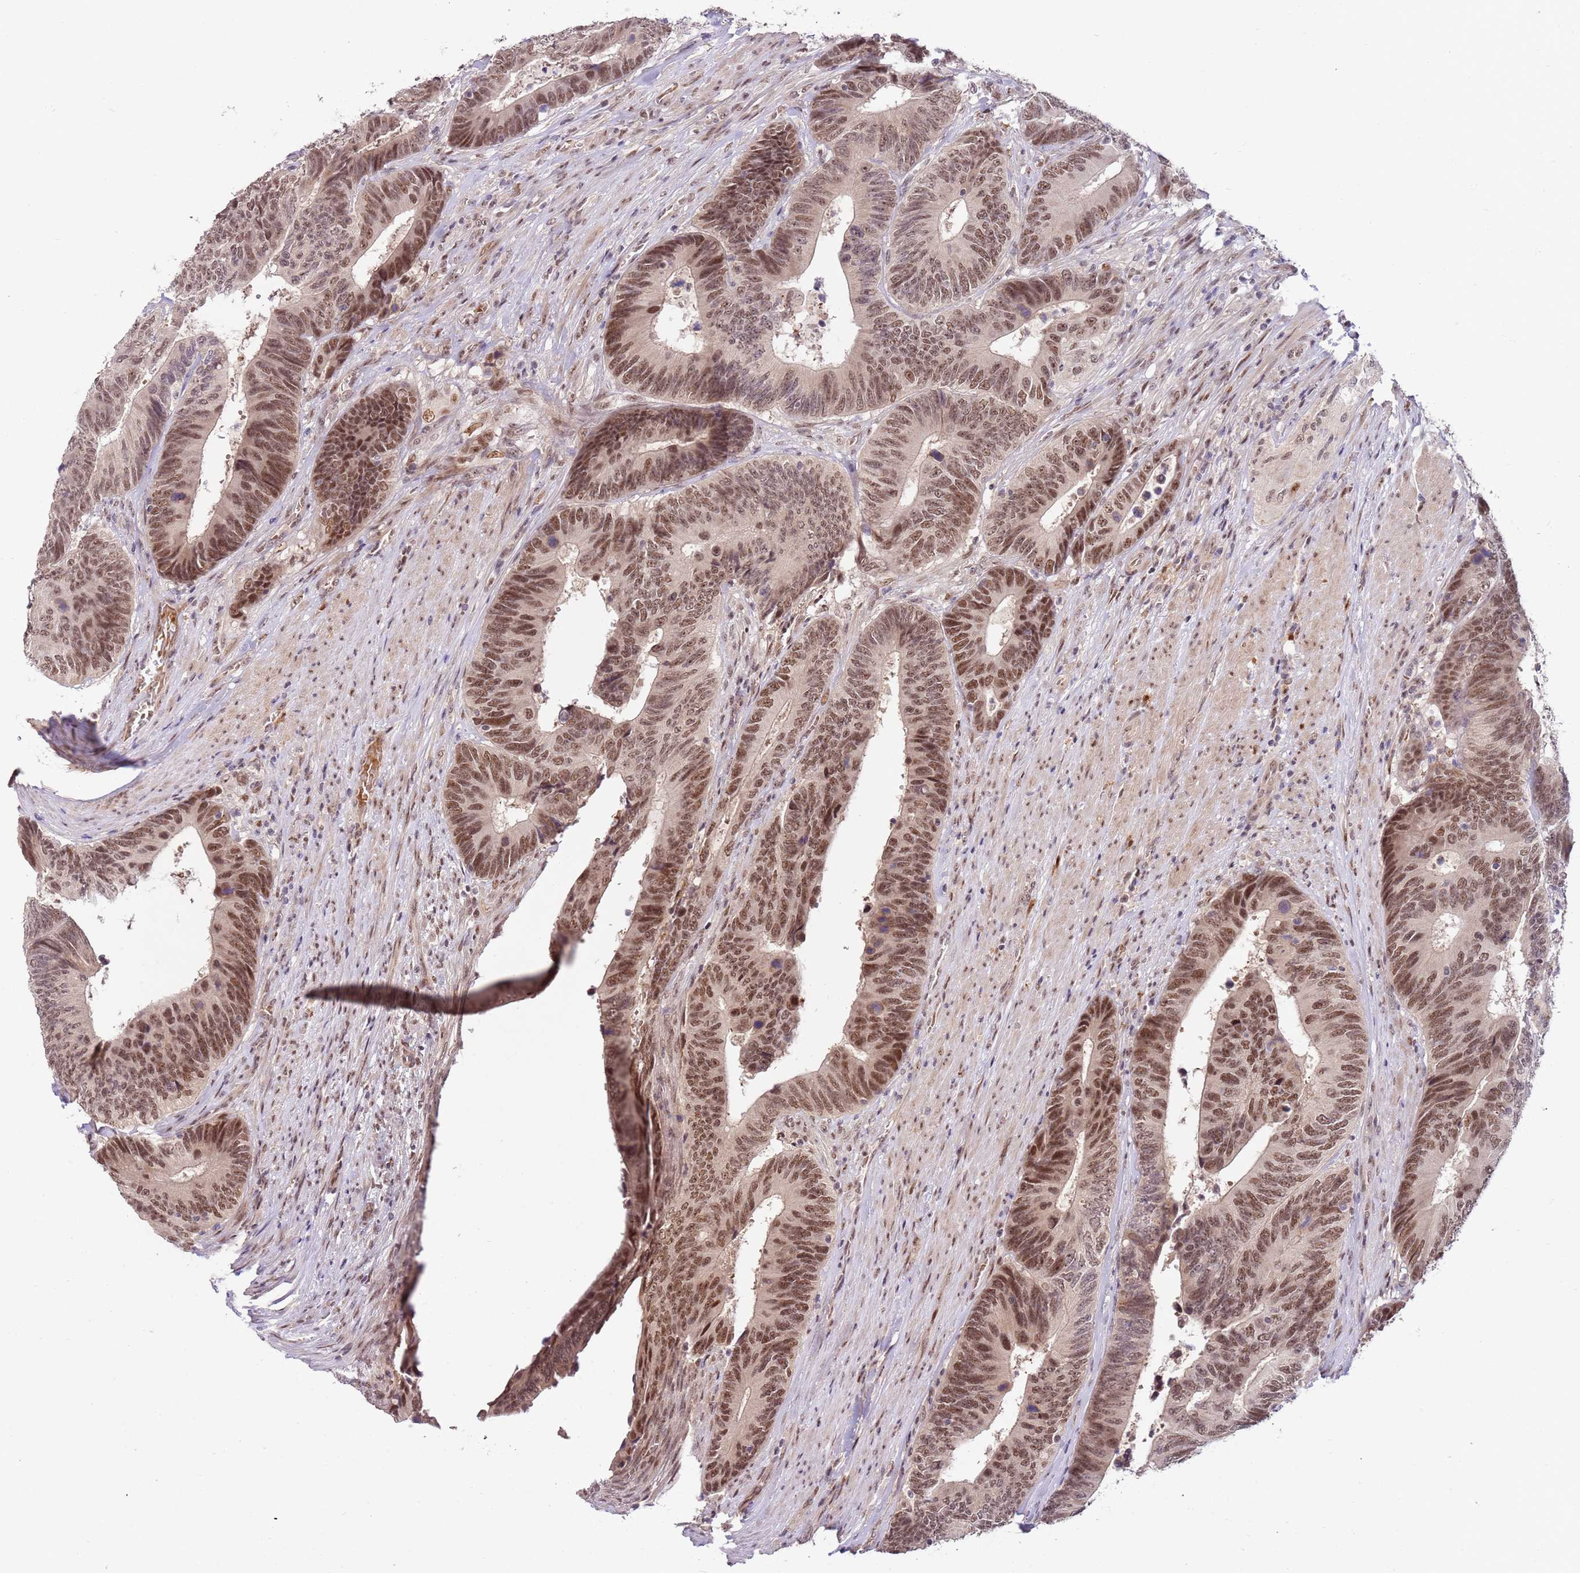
{"staining": {"intensity": "moderate", "quantity": ">75%", "location": "nuclear"}, "tissue": "colorectal cancer", "cell_type": "Tumor cells", "image_type": "cancer", "snomed": [{"axis": "morphology", "description": "Adenocarcinoma, NOS"}, {"axis": "topography", "description": "Colon"}], "caption": "Tumor cells exhibit medium levels of moderate nuclear staining in approximately >75% of cells in colorectal adenocarcinoma.", "gene": "LGALSL", "patient": {"sex": "male", "age": 87}}